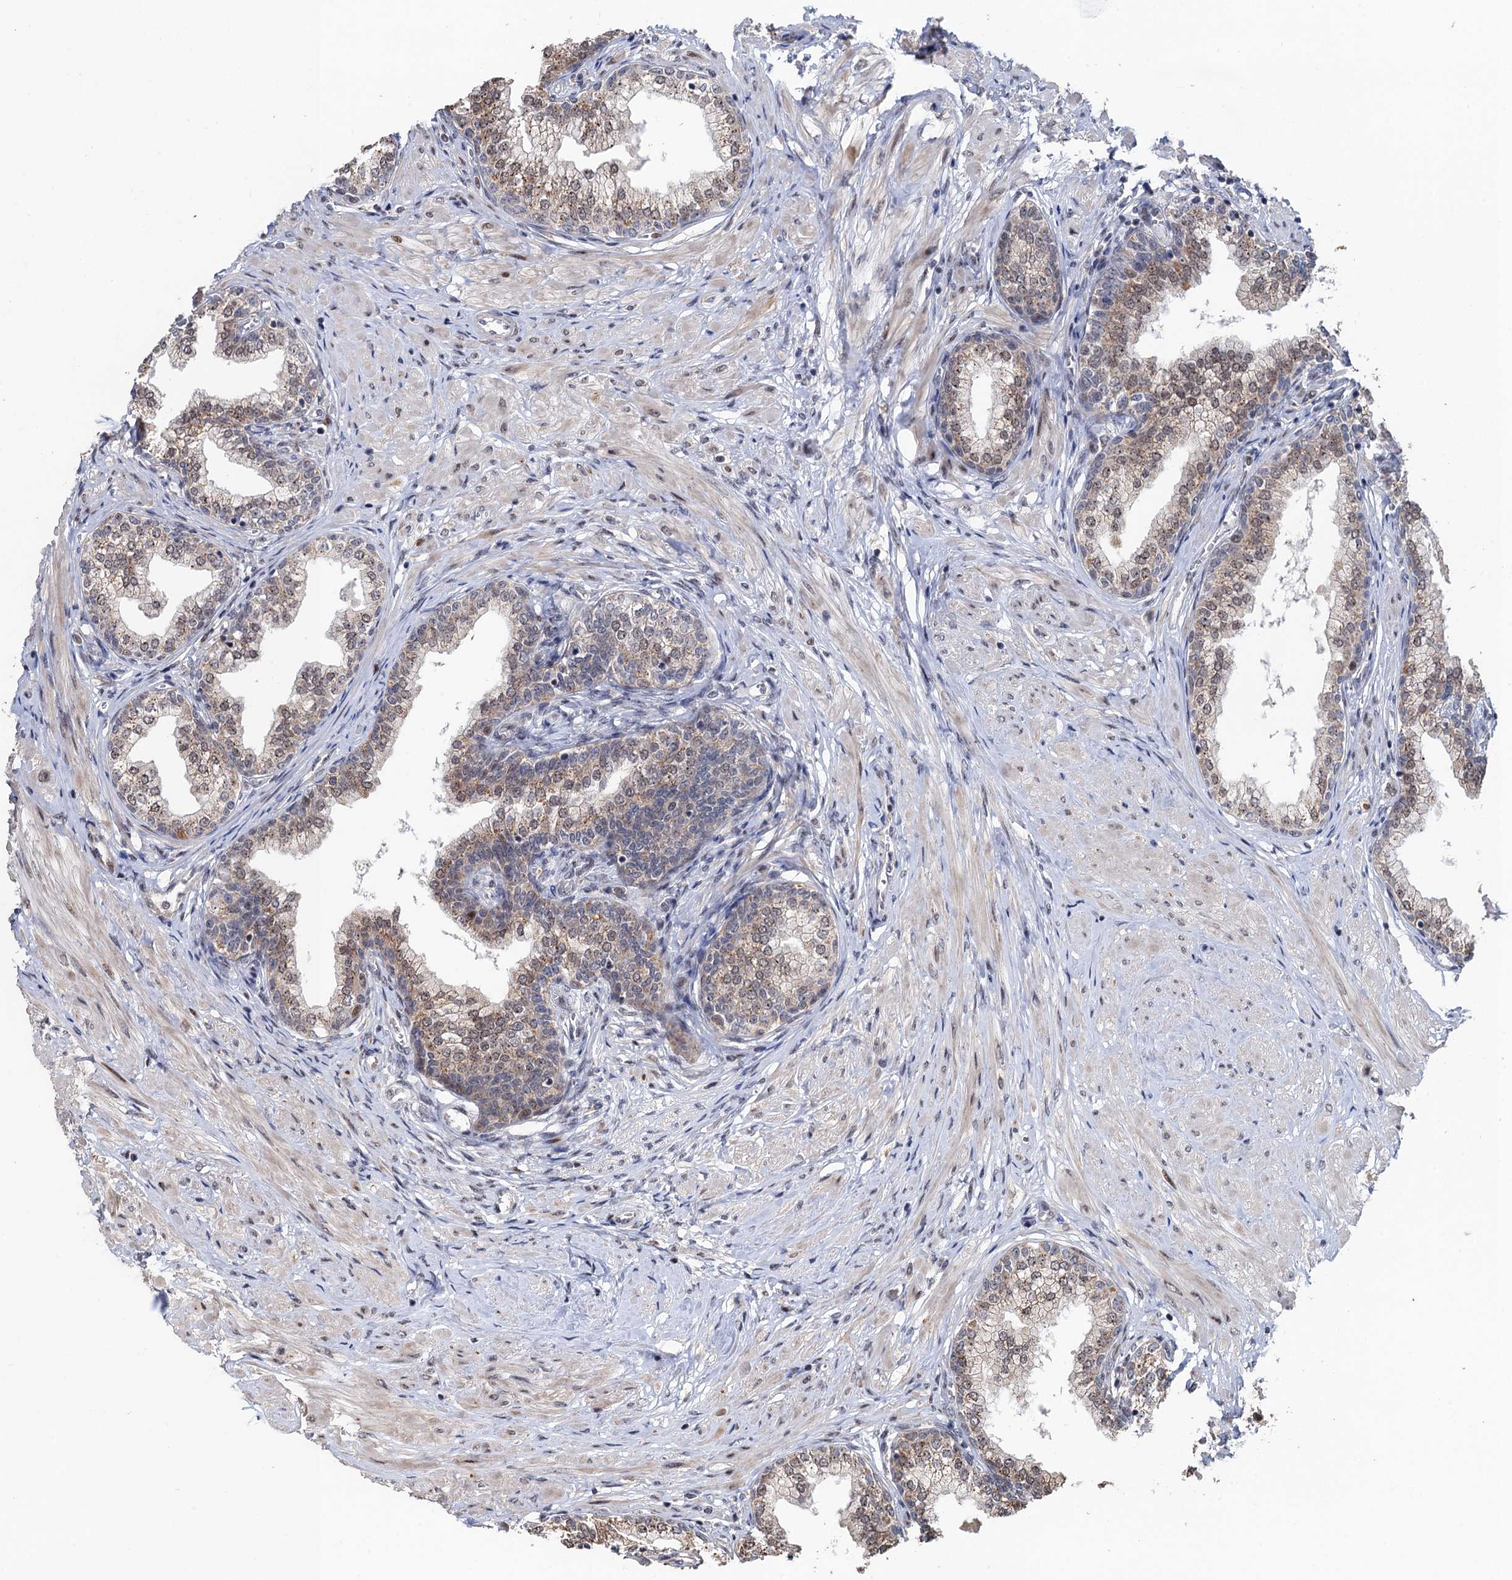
{"staining": {"intensity": "weak", "quantity": "25%-75%", "location": "cytoplasmic/membranous,nuclear"}, "tissue": "prostate", "cell_type": "Glandular cells", "image_type": "normal", "snomed": [{"axis": "morphology", "description": "Normal tissue, NOS"}, {"axis": "morphology", "description": "Urothelial carcinoma, Low grade"}, {"axis": "topography", "description": "Urinary bladder"}, {"axis": "topography", "description": "Prostate"}], "caption": "This is a histology image of IHC staining of unremarkable prostate, which shows weak expression in the cytoplasmic/membranous,nuclear of glandular cells.", "gene": "BMERB1", "patient": {"sex": "male", "age": 60}}